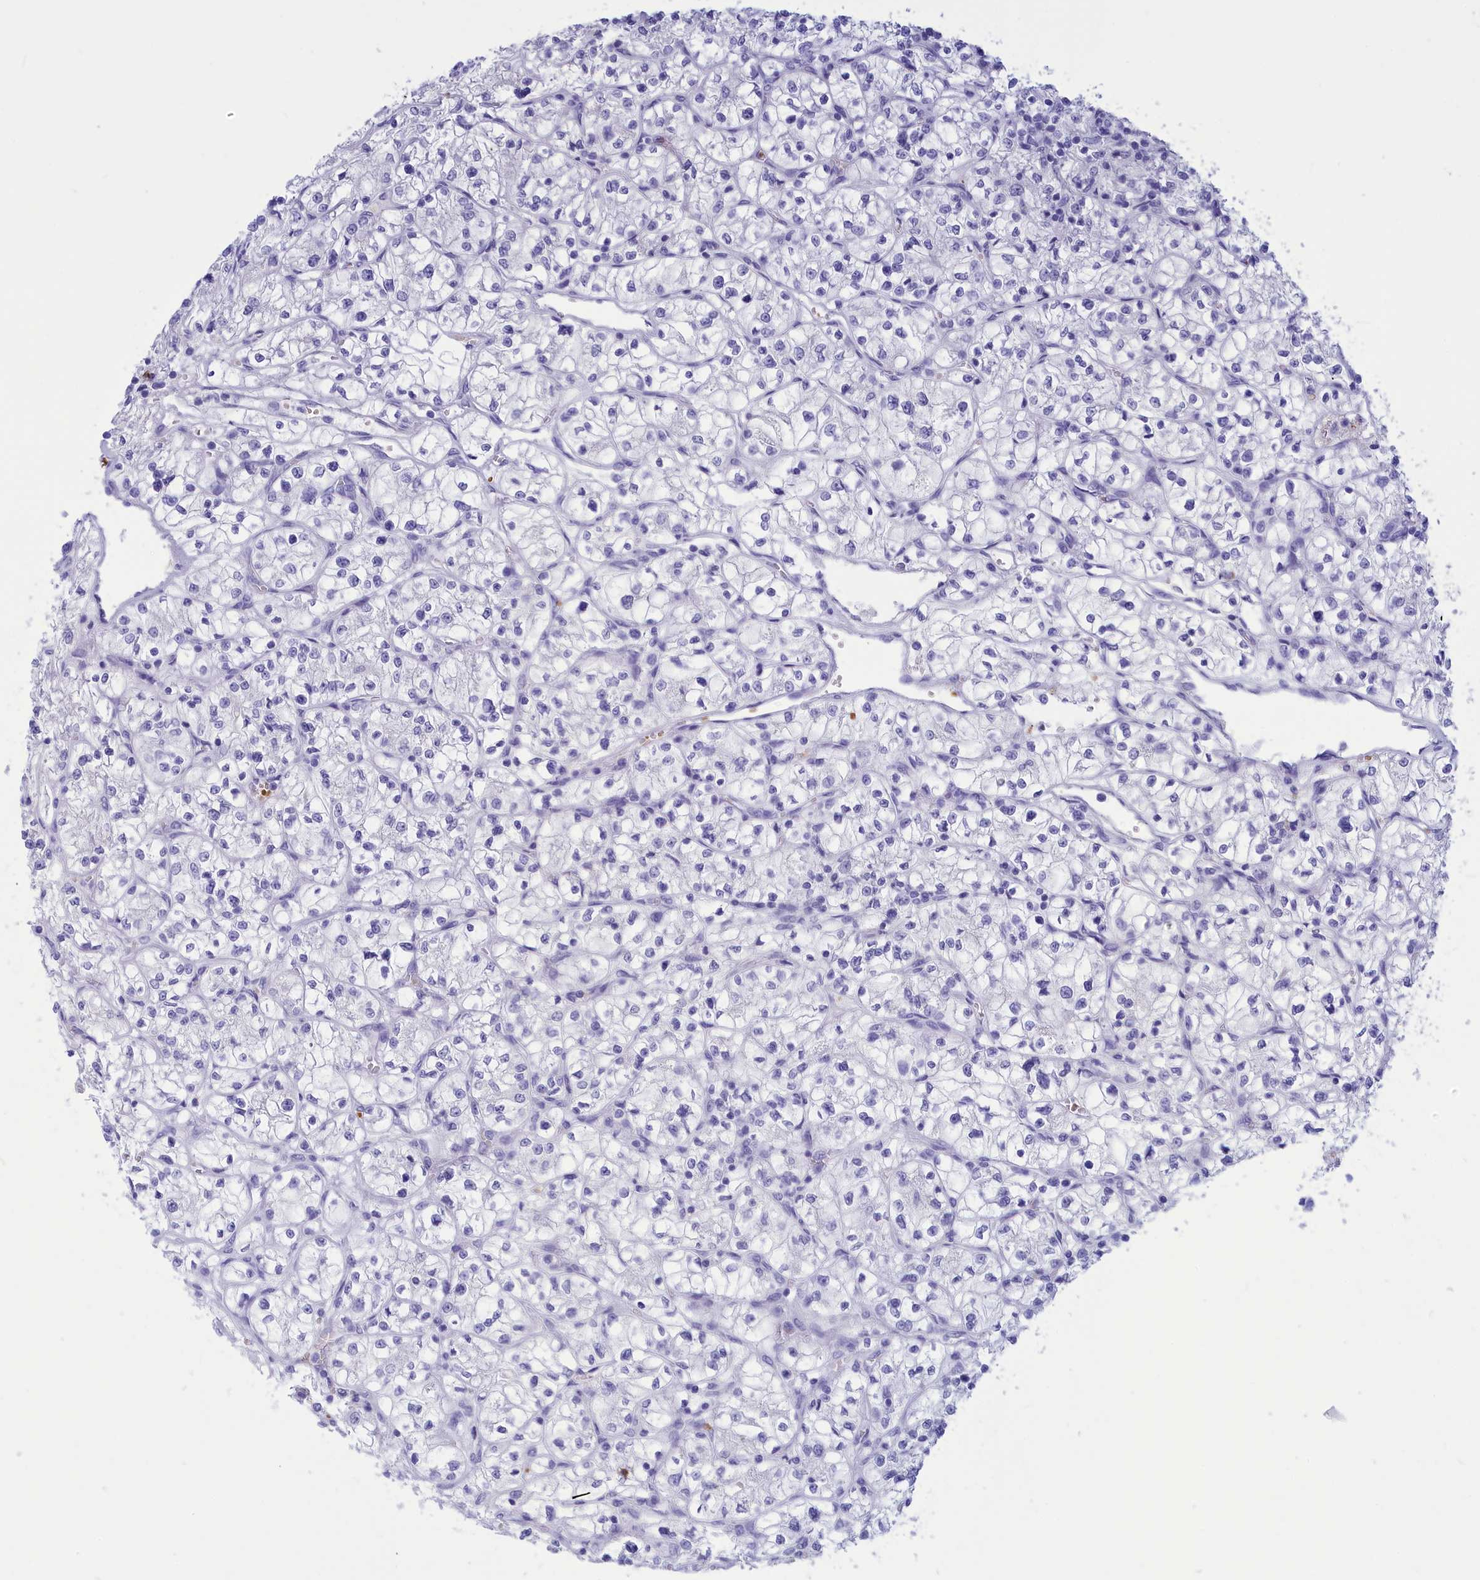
{"staining": {"intensity": "negative", "quantity": "none", "location": "none"}, "tissue": "renal cancer", "cell_type": "Tumor cells", "image_type": "cancer", "snomed": [{"axis": "morphology", "description": "Adenocarcinoma, NOS"}, {"axis": "topography", "description": "Kidney"}], "caption": "IHC image of neoplastic tissue: human adenocarcinoma (renal) stained with DAB shows no significant protein staining in tumor cells. (Brightfield microscopy of DAB (3,3'-diaminobenzidine) immunohistochemistry (IHC) at high magnification).", "gene": "GAPDHS", "patient": {"sex": "female", "age": 64}}